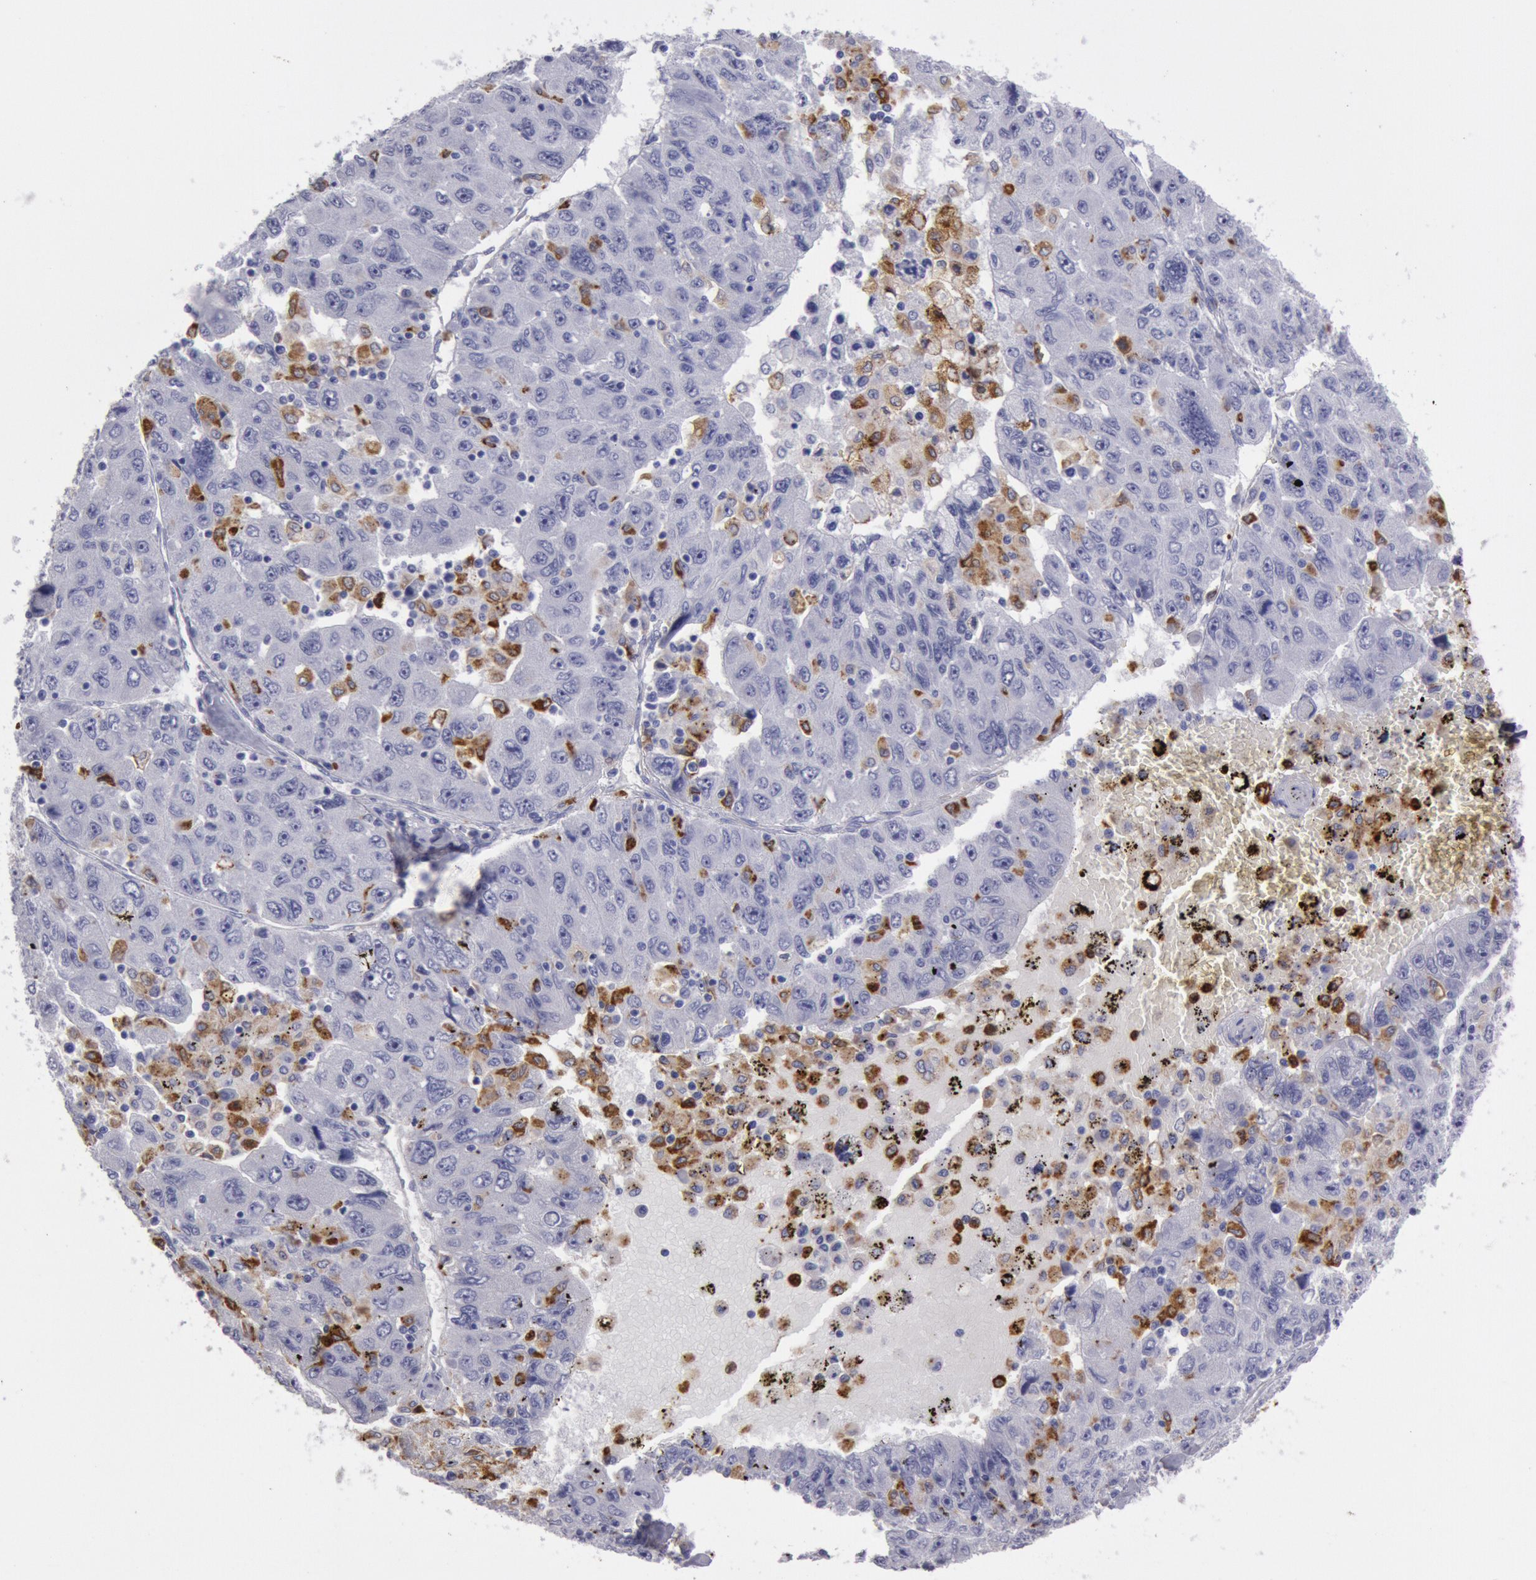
{"staining": {"intensity": "negative", "quantity": "none", "location": "none"}, "tissue": "liver cancer", "cell_type": "Tumor cells", "image_type": "cancer", "snomed": [{"axis": "morphology", "description": "Carcinoma, Hepatocellular, NOS"}, {"axis": "topography", "description": "Liver"}], "caption": "There is no significant expression in tumor cells of hepatocellular carcinoma (liver).", "gene": "FCN1", "patient": {"sex": "male", "age": 49}}